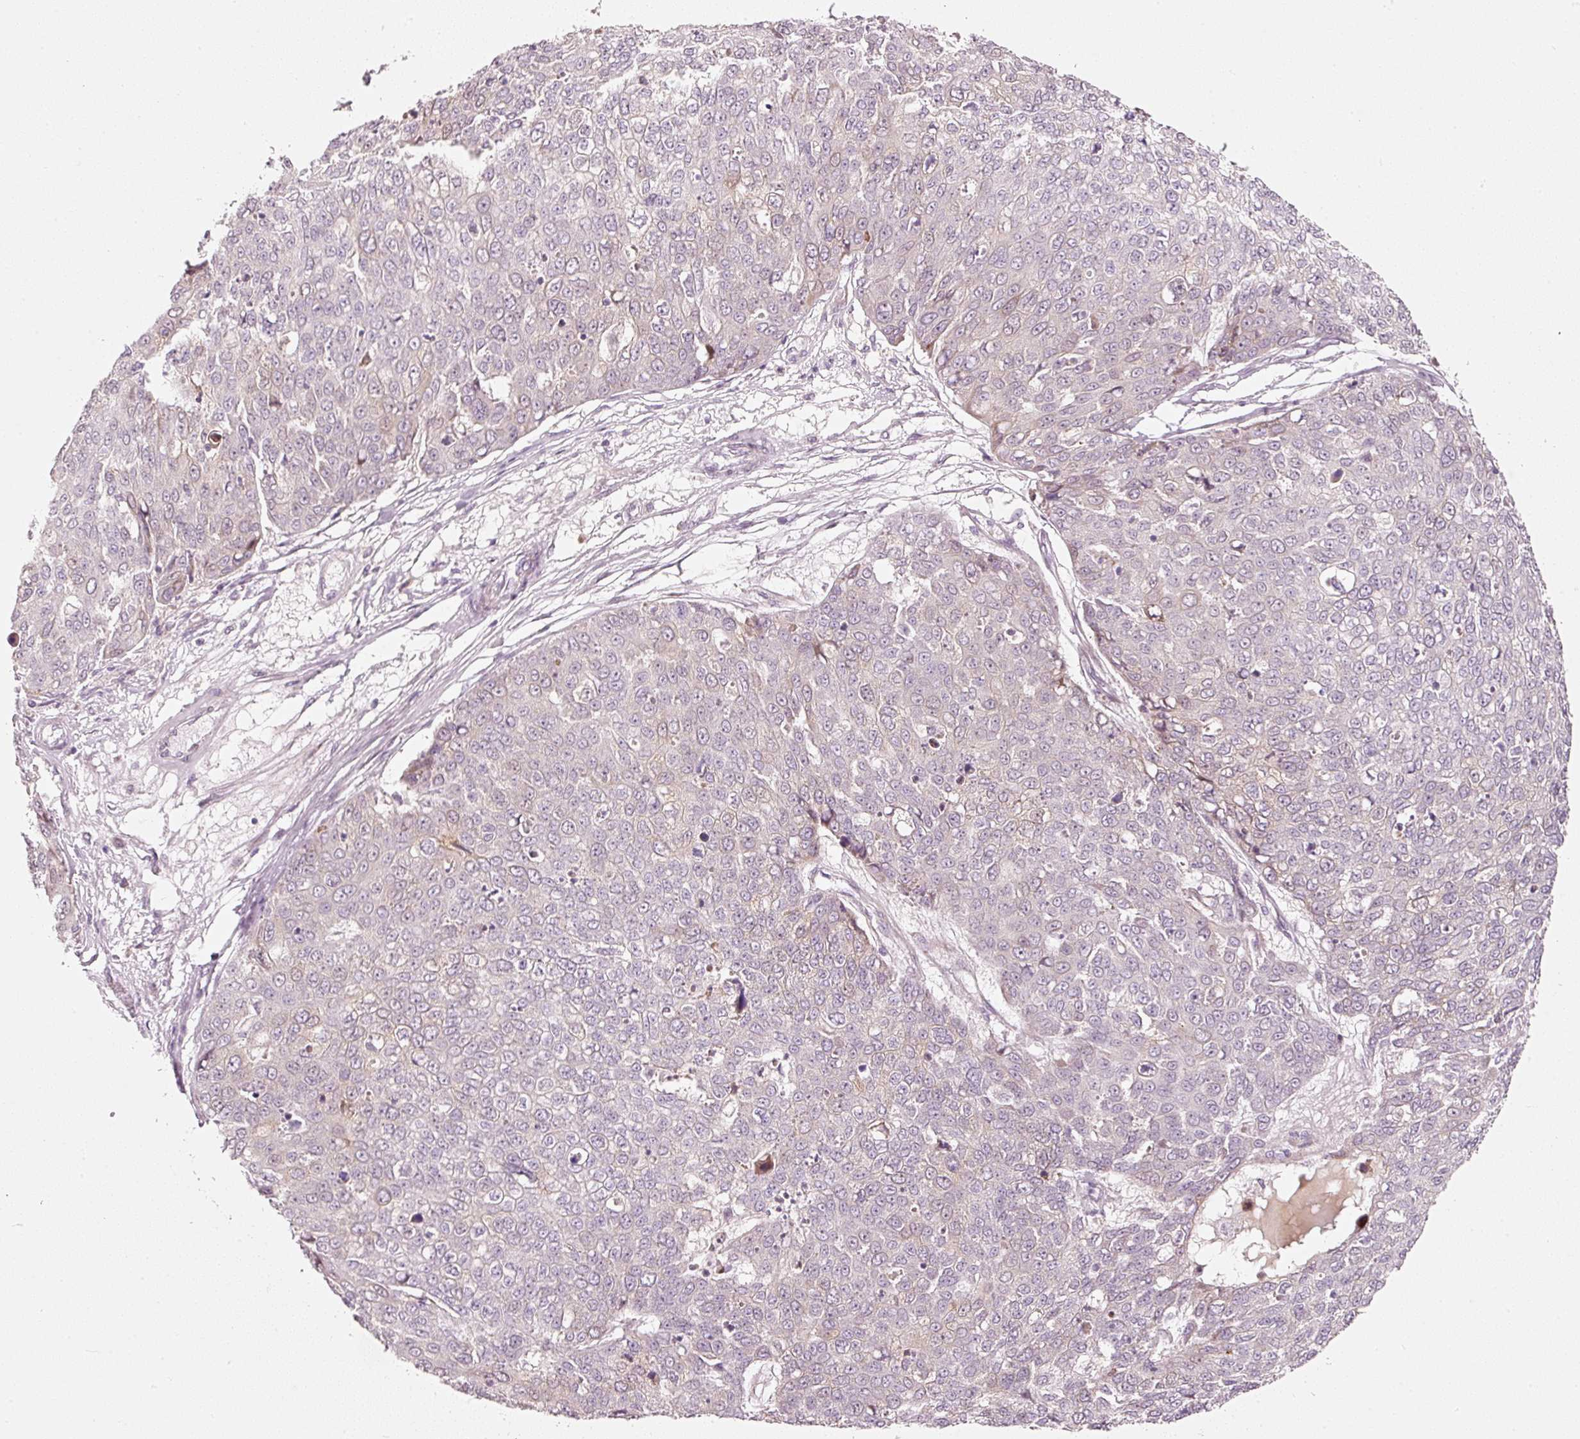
{"staining": {"intensity": "negative", "quantity": "none", "location": "none"}, "tissue": "skin cancer", "cell_type": "Tumor cells", "image_type": "cancer", "snomed": [{"axis": "morphology", "description": "Squamous cell carcinoma, NOS"}, {"axis": "topography", "description": "Skin"}], "caption": "Immunohistochemical staining of human squamous cell carcinoma (skin) shows no significant staining in tumor cells.", "gene": "SLC20A1", "patient": {"sex": "male", "age": 71}}